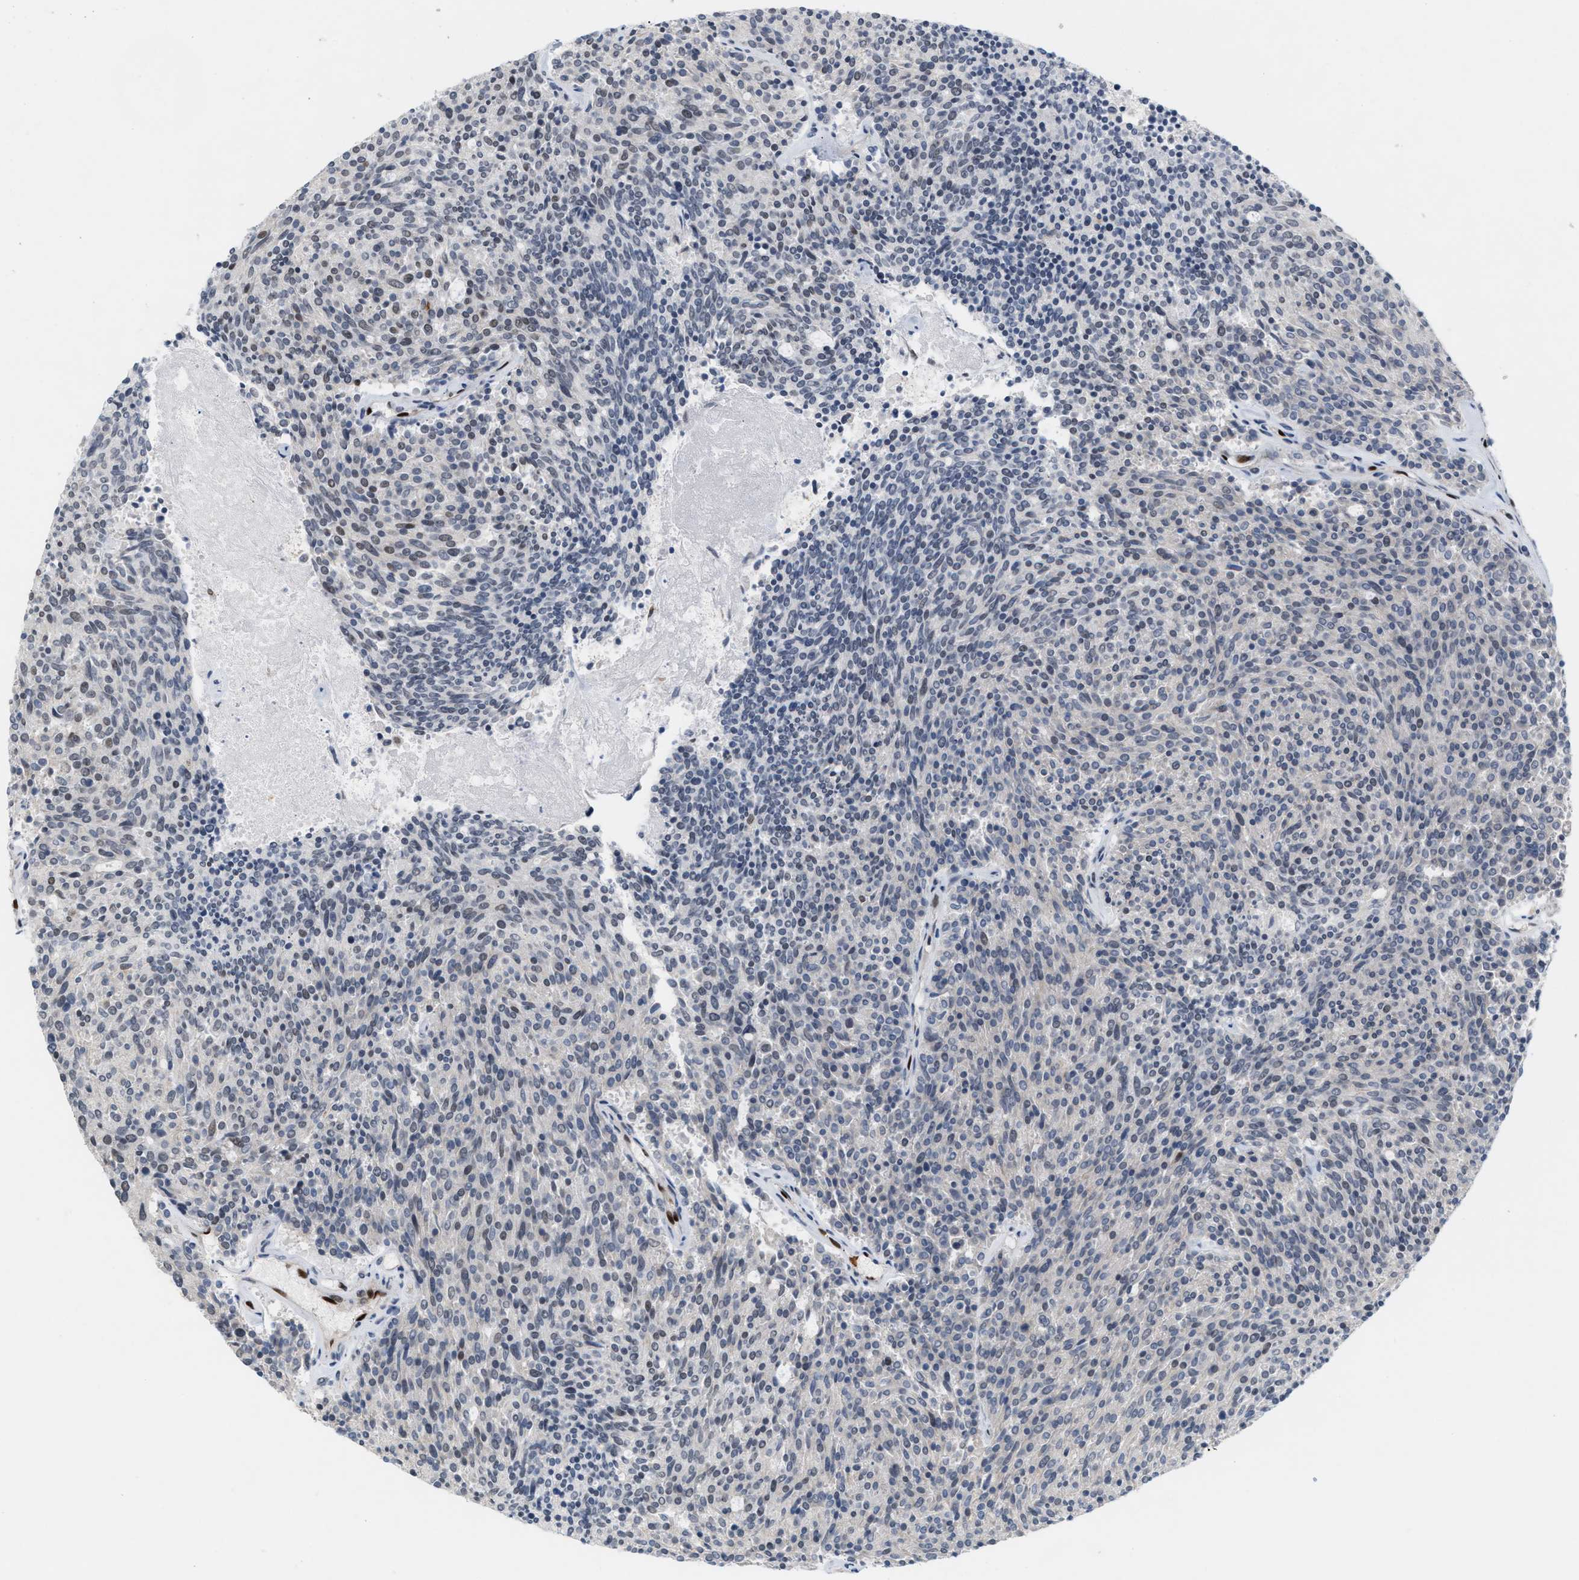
{"staining": {"intensity": "moderate", "quantity": "<25%", "location": "nuclear"}, "tissue": "carcinoid", "cell_type": "Tumor cells", "image_type": "cancer", "snomed": [{"axis": "morphology", "description": "Carcinoid, malignant, NOS"}, {"axis": "topography", "description": "Pancreas"}], "caption": "IHC of human carcinoid displays low levels of moderate nuclear positivity in about <25% of tumor cells. (Stains: DAB in brown, nuclei in blue, Microscopy: brightfield microscopy at high magnification).", "gene": "RNASEK-C17orf49", "patient": {"sex": "female", "age": 54}}